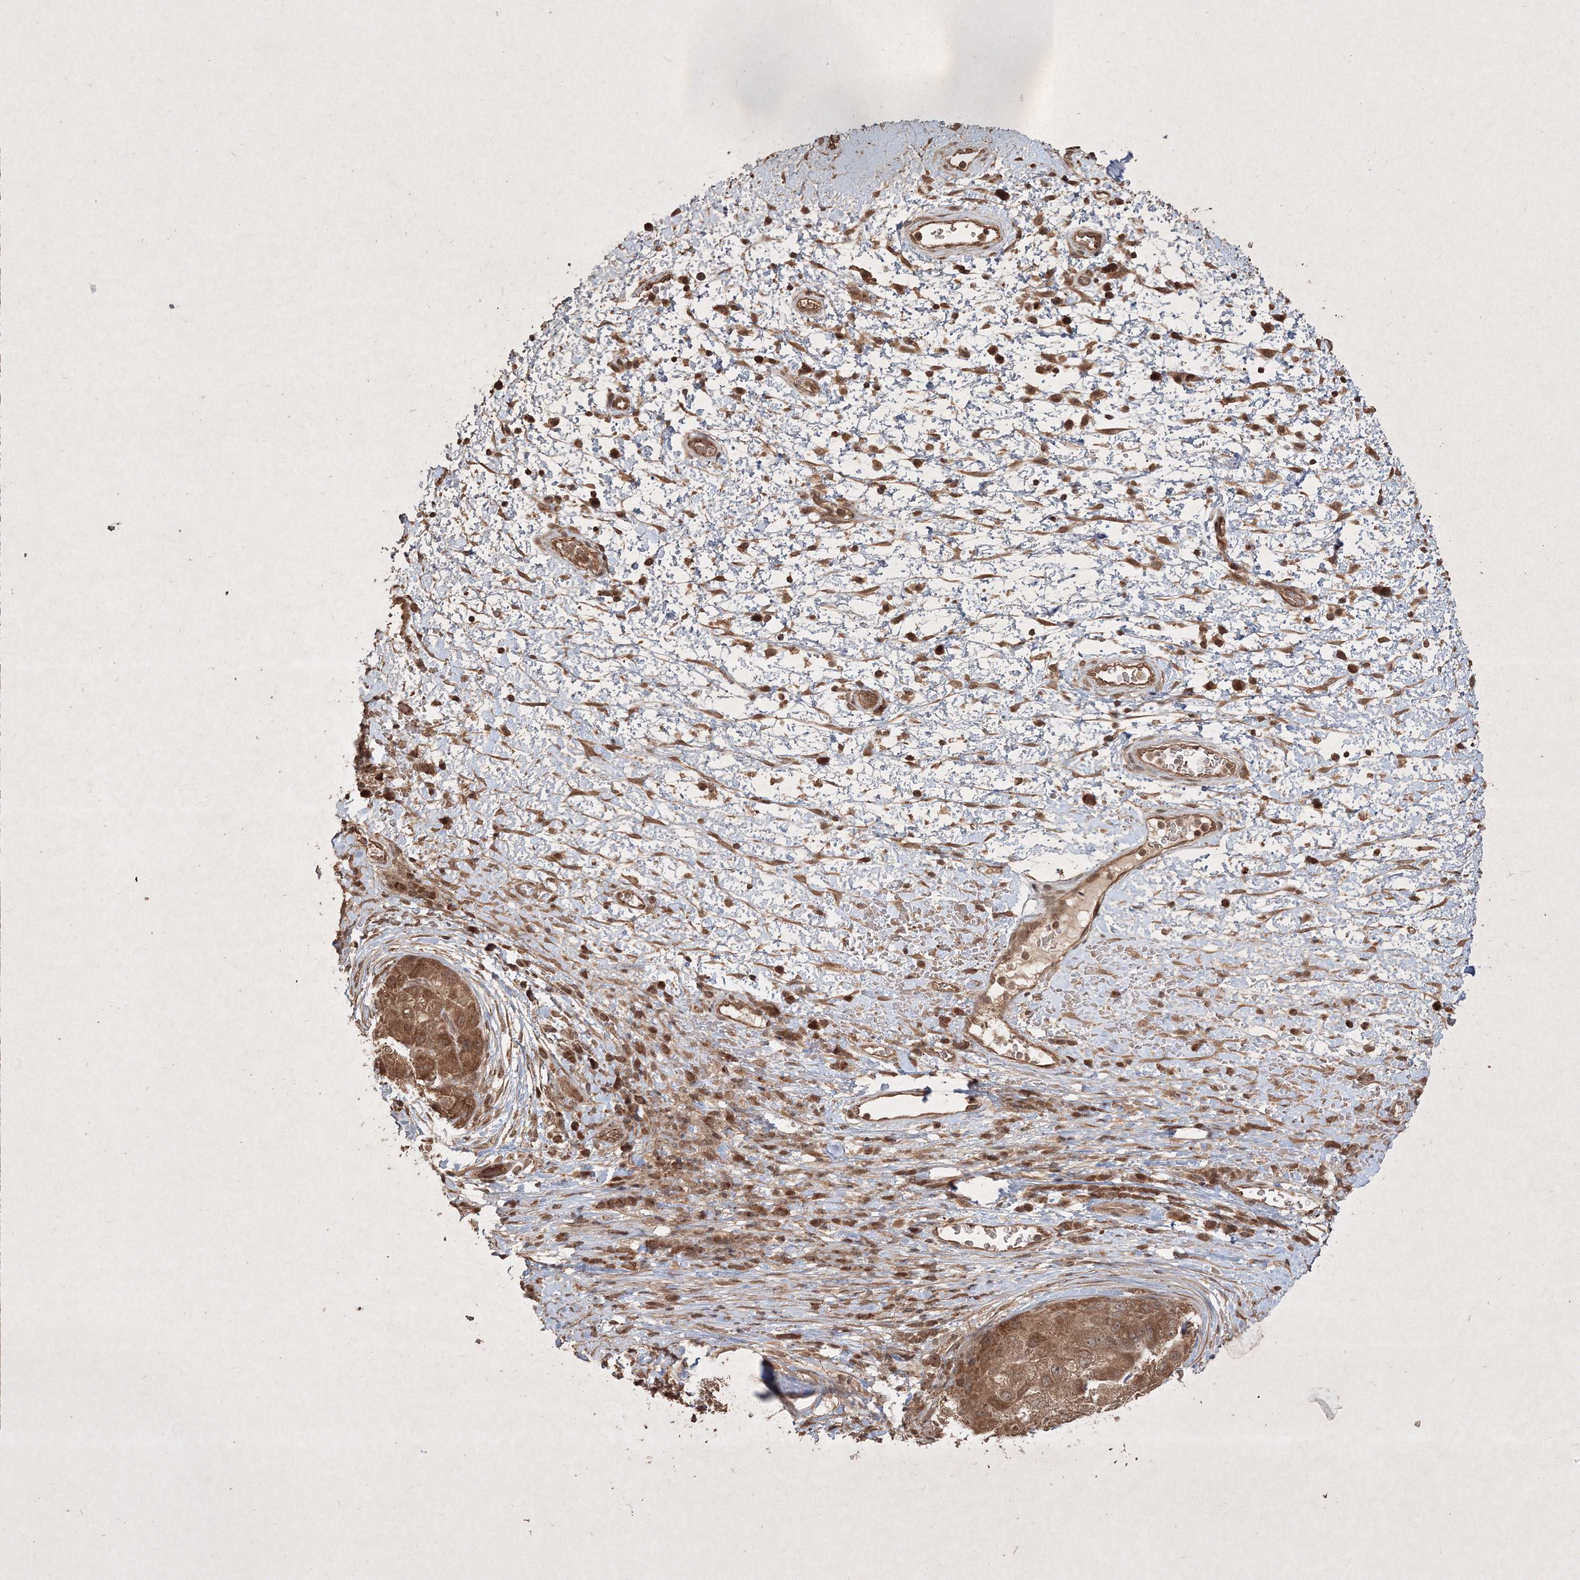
{"staining": {"intensity": "moderate", "quantity": ">75%", "location": "cytoplasmic/membranous"}, "tissue": "liver cancer", "cell_type": "Tumor cells", "image_type": "cancer", "snomed": [{"axis": "morphology", "description": "Carcinoma, Hepatocellular, NOS"}, {"axis": "topography", "description": "Liver"}], "caption": "Approximately >75% of tumor cells in hepatocellular carcinoma (liver) show moderate cytoplasmic/membranous protein staining as visualized by brown immunohistochemical staining.", "gene": "PELI3", "patient": {"sex": "male", "age": 80}}